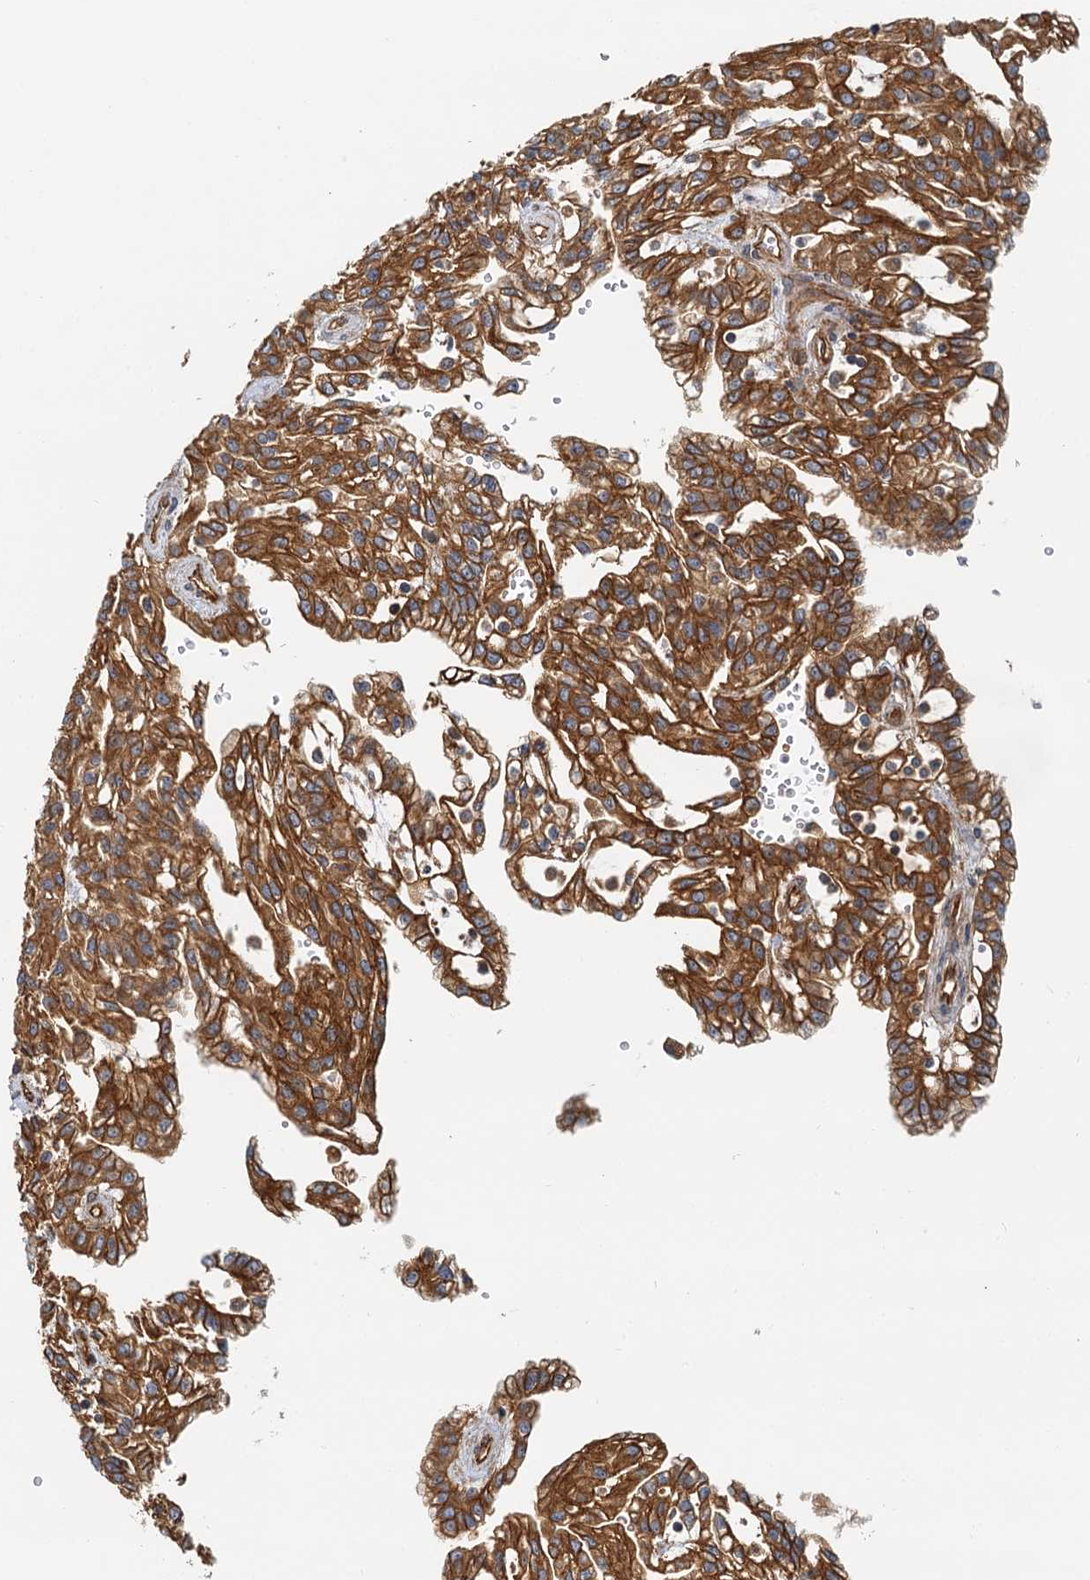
{"staining": {"intensity": "strong", "quantity": ">75%", "location": "cytoplasmic/membranous"}, "tissue": "renal cancer", "cell_type": "Tumor cells", "image_type": "cancer", "snomed": [{"axis": "morphology", "description": "Adenocarcinoma, NOS"}, {"axis": "topography", "description": "Kidney"}], "caption": "Immunohistochemical staining of human adenocarcinoma (renal) reveals high levels of strong cytoplasmic/membranous protein expression in about >75% of tumor cells.", "gene": "NIPAL3", "patient": {"sex": "male", "age": 63}}